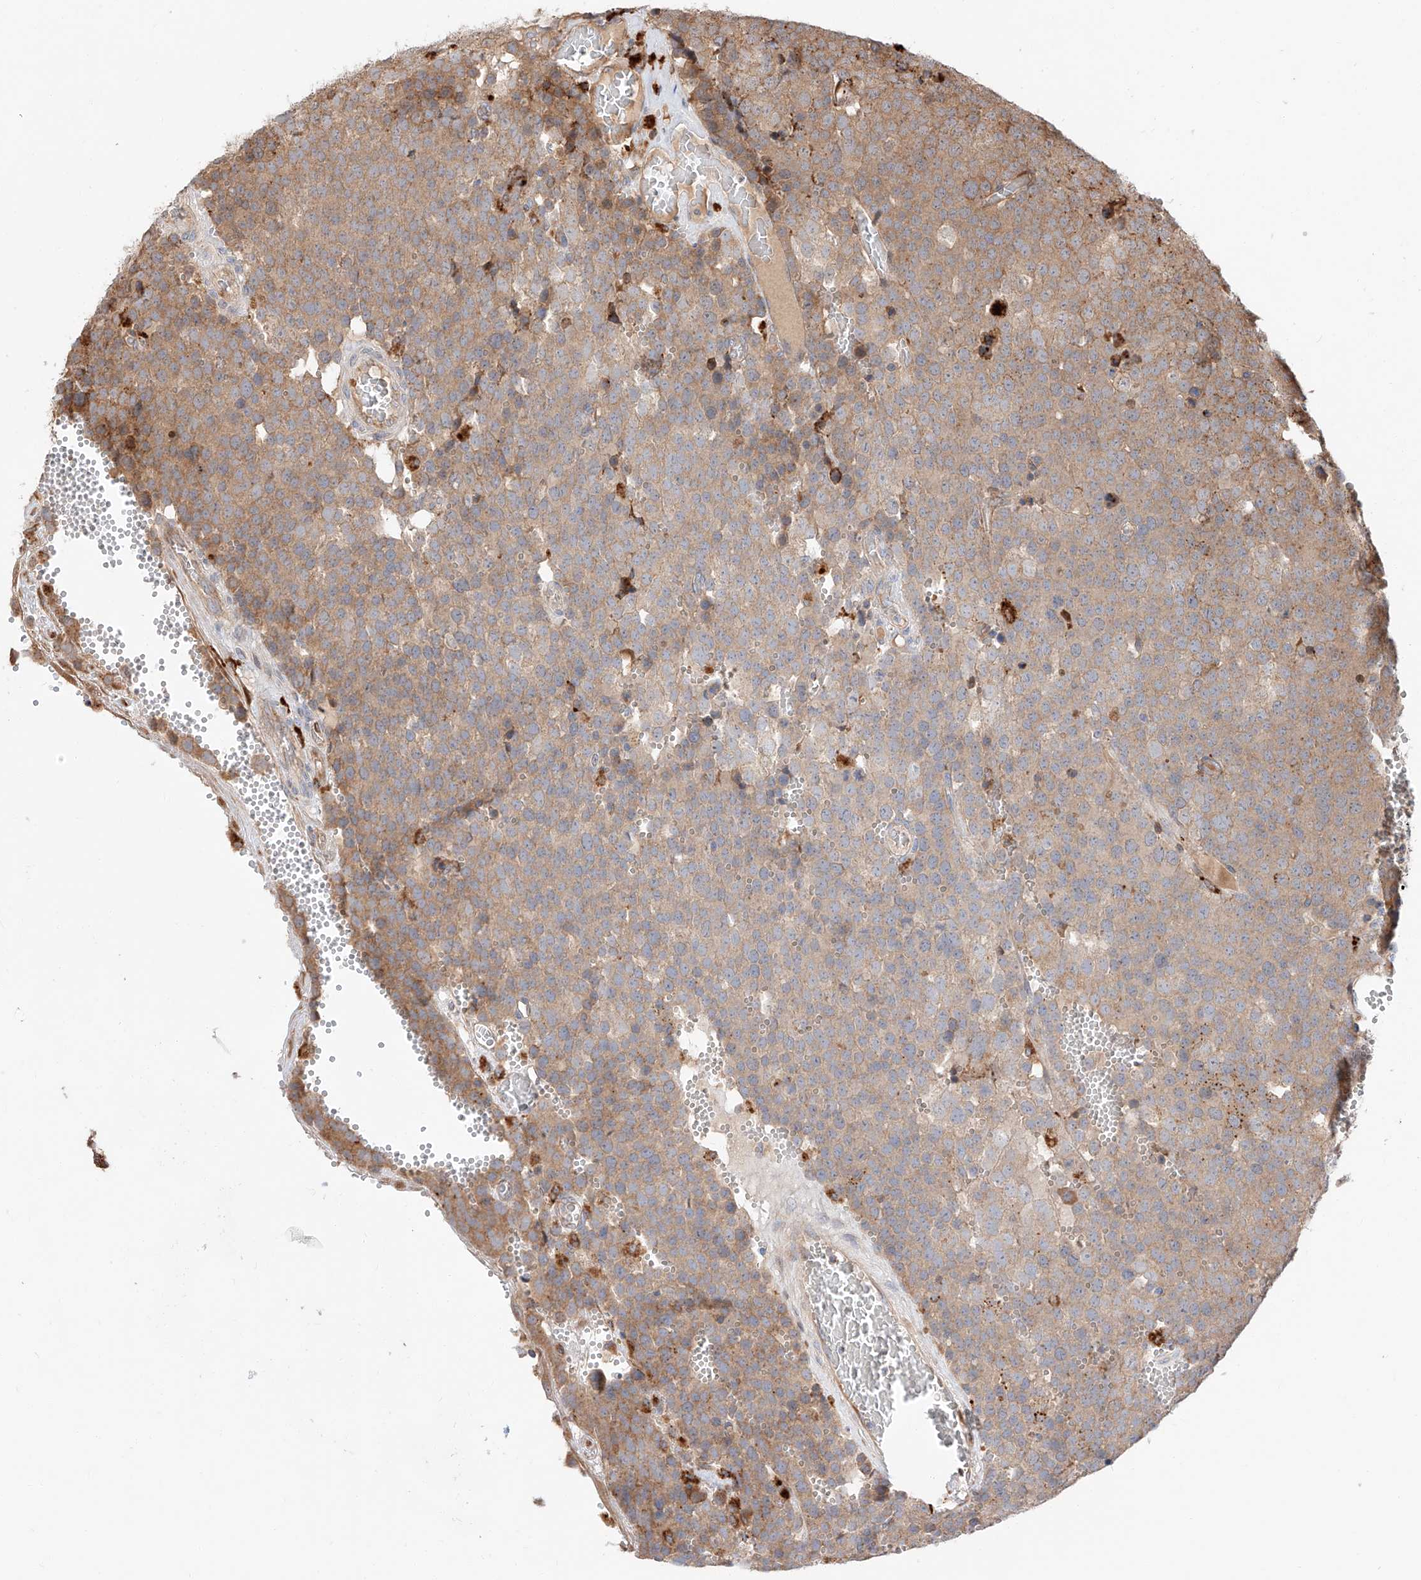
{"staining": {"intensity": "weak", "quantity": "25%-75%", "location": "cytoplasmic/membranous"}, "tissue": "testis cancer", "cell_type": "Tumor cells", "image_type": "cancer", "snomed": [{"axis": "morphology", "description": "Seminoma, NOS"}, {"axis": "topography", "description": "Testis"}], "caption": "Human testis cancer (seminoma) stained for a protein (brown) exhibits weak cytoplasmic/membranous positive positivity in about 25%-75% of tumor cells.", "gene": "DIRAS3", "patient": {"sex": "male", "age": 71}}